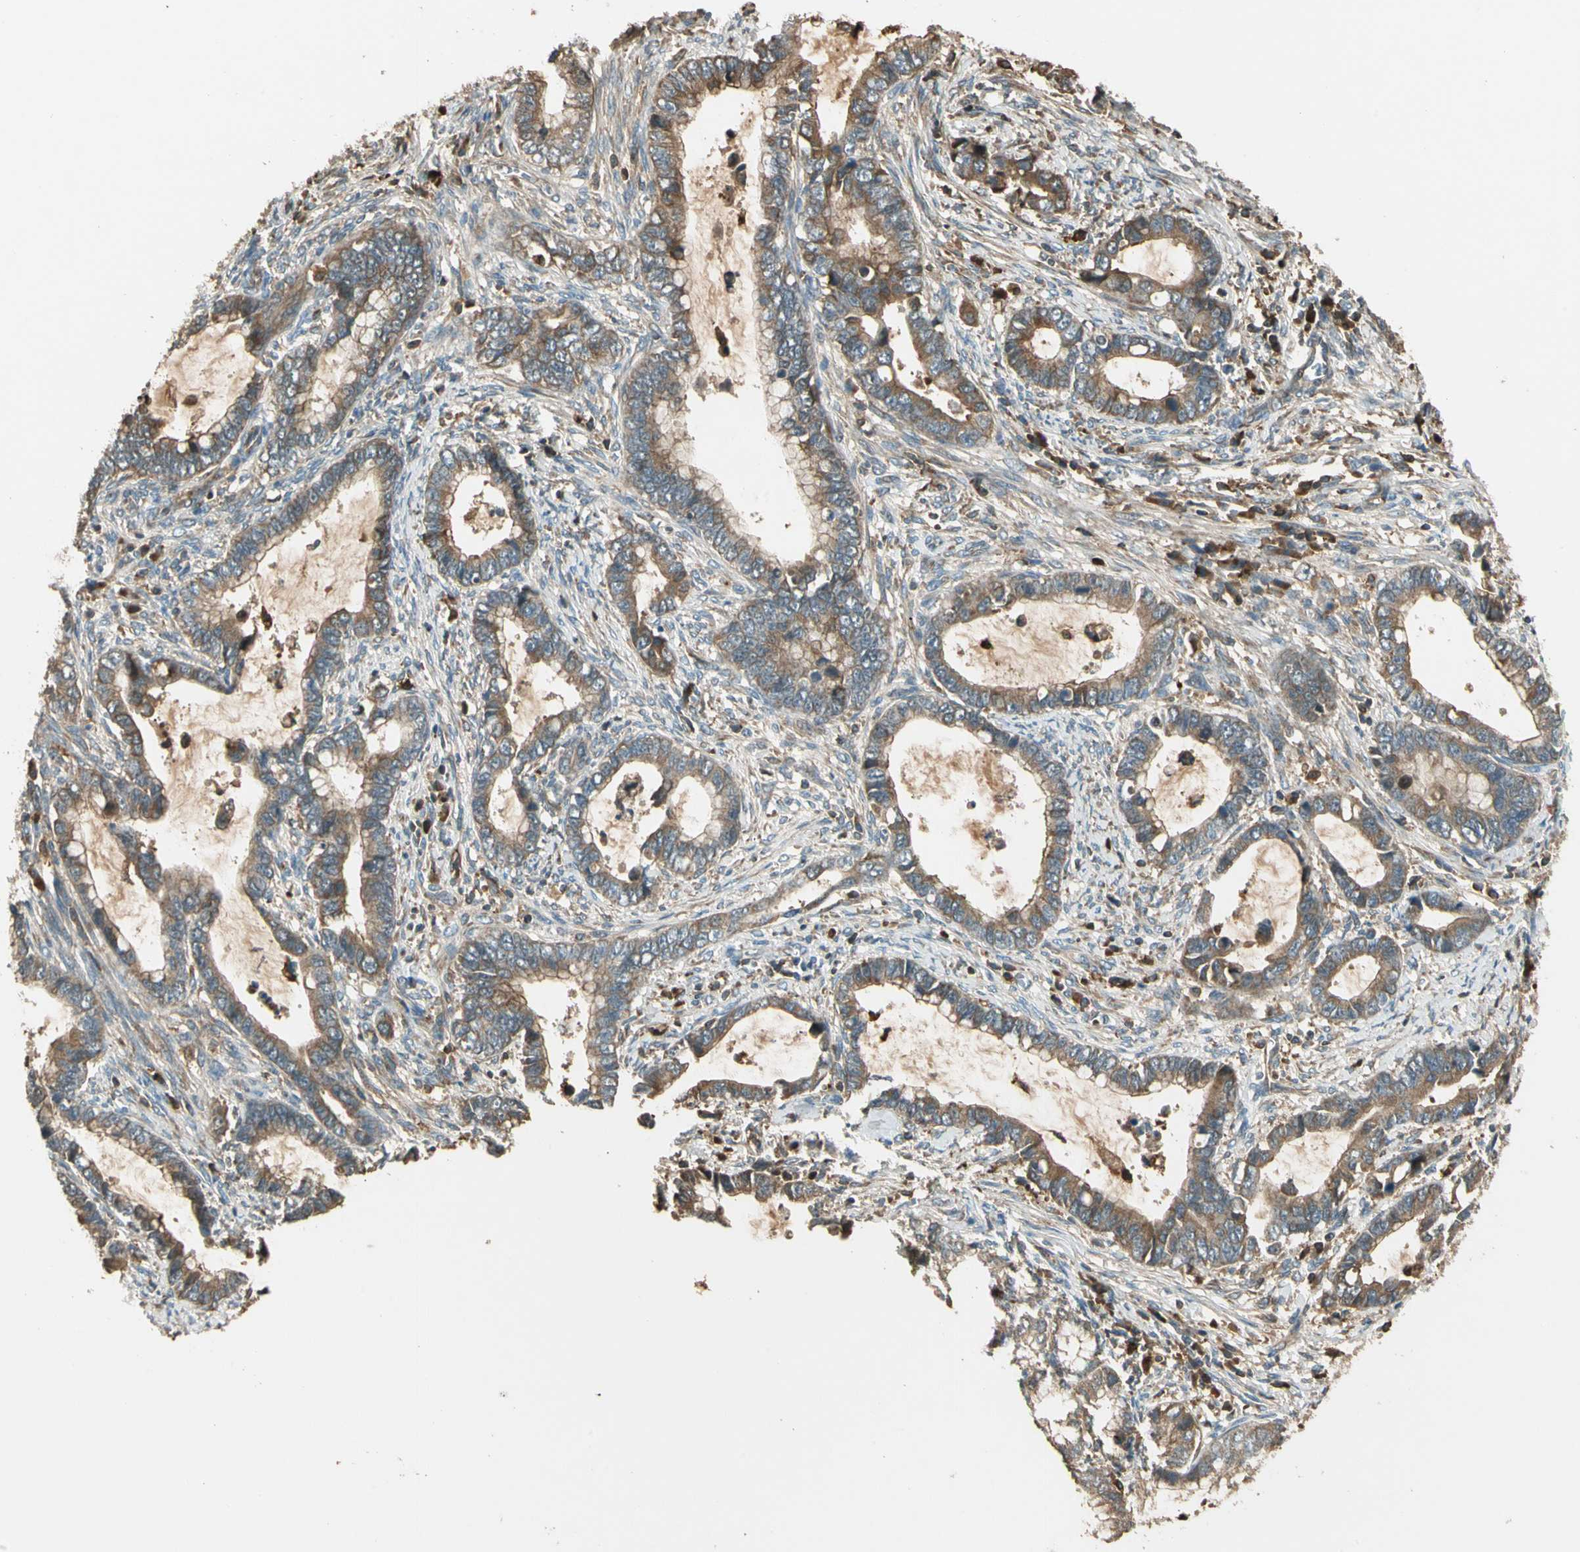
{"staining": {"intensity": "moderate", "quantity": ">75%", "location": "cytoplasmic/membranous"}, "tissue": "cervical cancer", "cell_type": "Tumor cells", "image_type": "cancer", "snomed": [{"axis": "morphology", "description": "Adenocarcinoma, NOS"}, {"axis": "topography", "description": "Cervix"}], "caption": "Tumor cells reveal medium levels of moderate cytoplasmic/membranous positivity in approximately >75% of cells in cervical cancer (adenocarcinoma).", "gene": "STX11", "patient": {"sex": "female", "age": 44}}